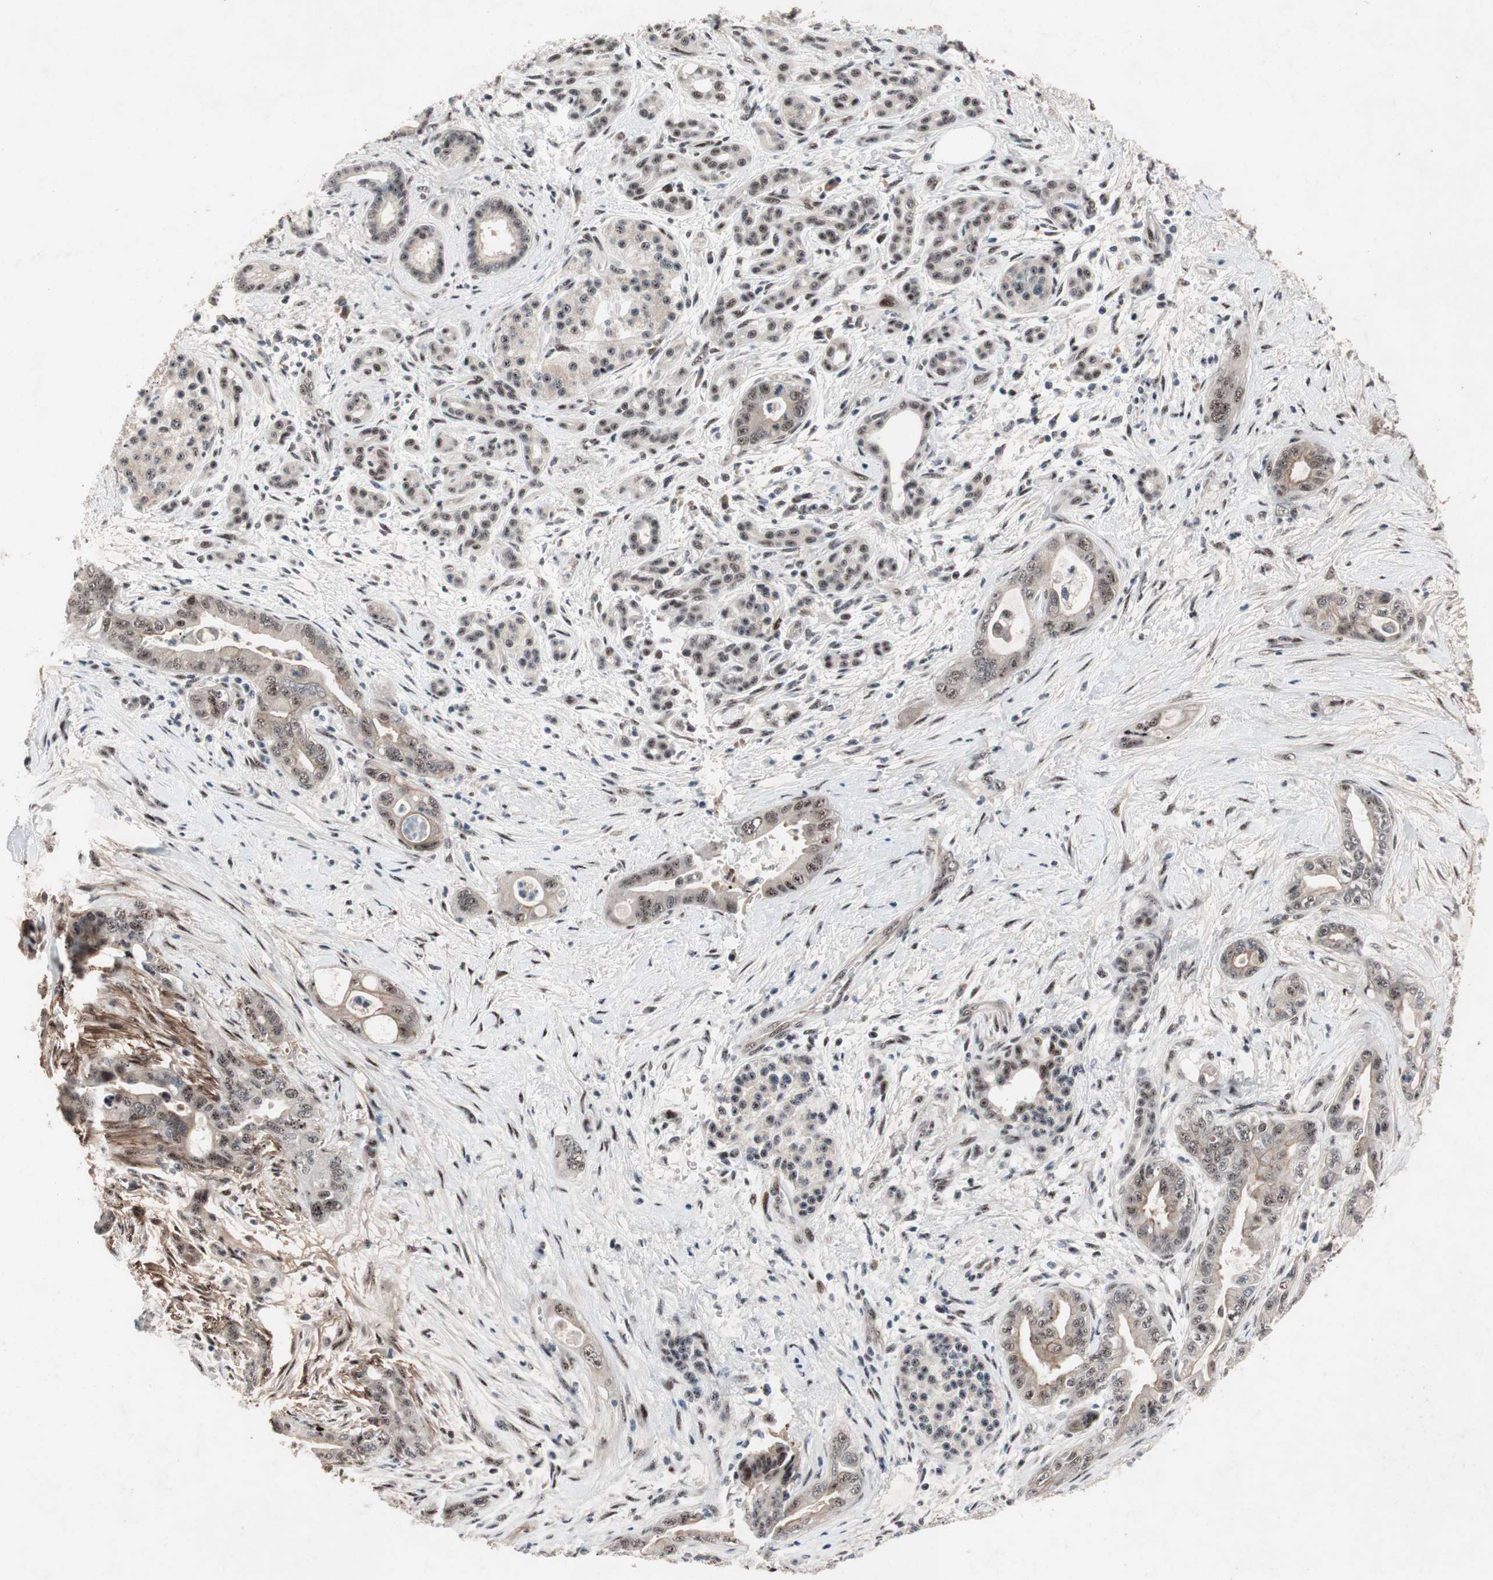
{"staining": {"intensity": "weak", "quantity": "25%-75%", "location": "nuclear"}, "tissue": "pancreatic cancer", "cell_type": "Tumor cells", "image_type": "cancer", "snomed": [{"axis": "morphology", "description": "Adenocarcinoma, NOS"}, {"axis": "topography", "description": "Pancreas"}], "caption": "Pancreatic cancer stained for a protein (brown) exhibits weak nuclear positive positivity in approximately 25%-75% of tumor cells.", "gene": "SOX7", "patient": {"sex": "male", "age": 70}}